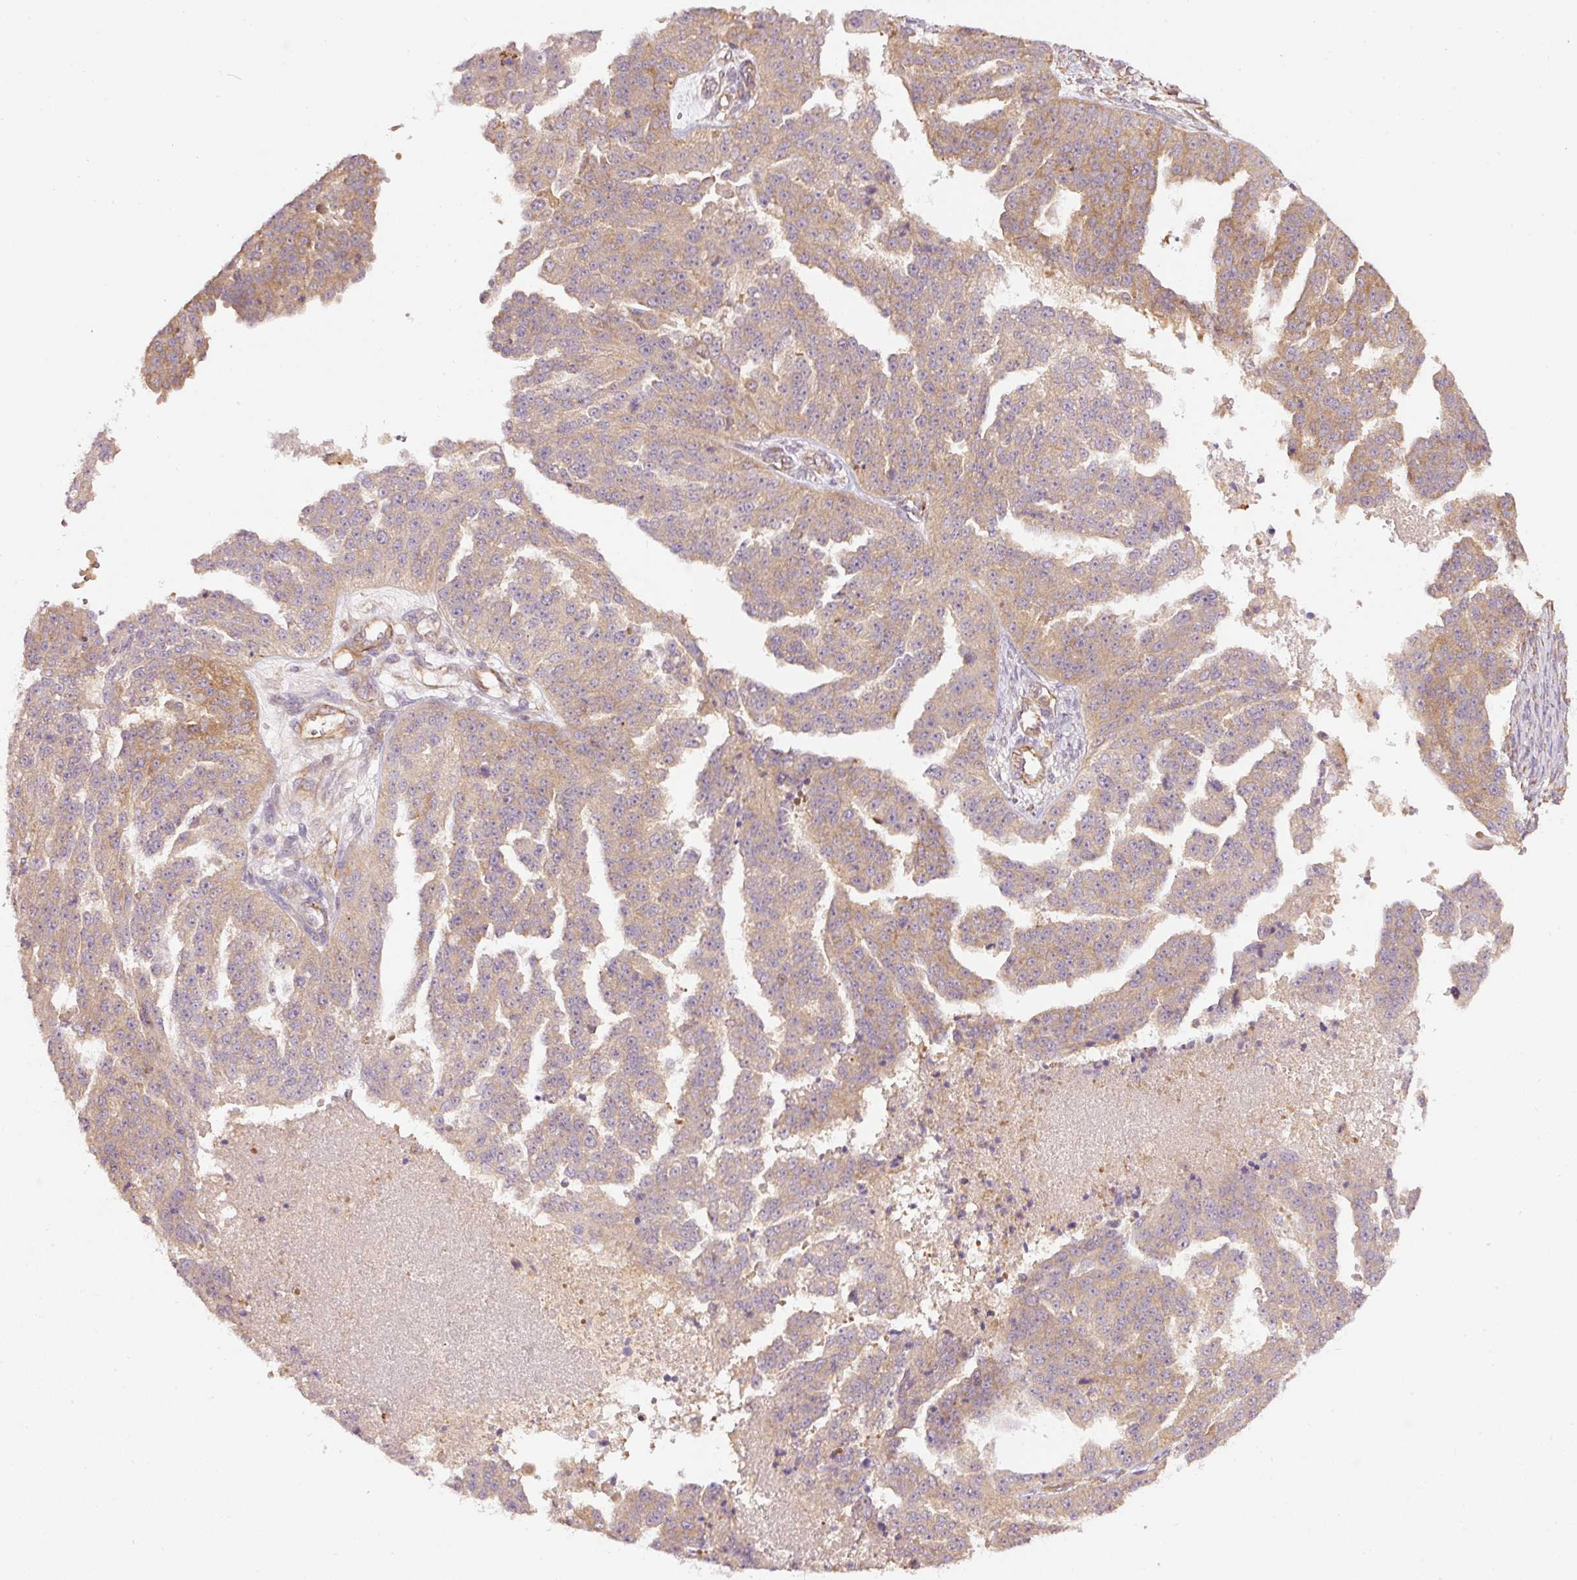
{"staining": {"intensity": "moderate", "quantity": ">75%", "location": "cytoplasmic/membranous"}, "tissue": "ovarian cancer", "cell_type": "Tumor cells", "image_type": "cancer", "snomed": [{"axis": "morphology", "description": "Cystadenocarcinoma, serous, NOS"}, {"axis": "topography", "description": "Ovary"}], "caption": "Ovarian cancer stained with a brown dye demonstrates moderate cytoplasmic/membranous positive expression in approximately >75% of tumor cells.", "gene": "PCK2", "patient": {"sex": "female", "age": 58}}